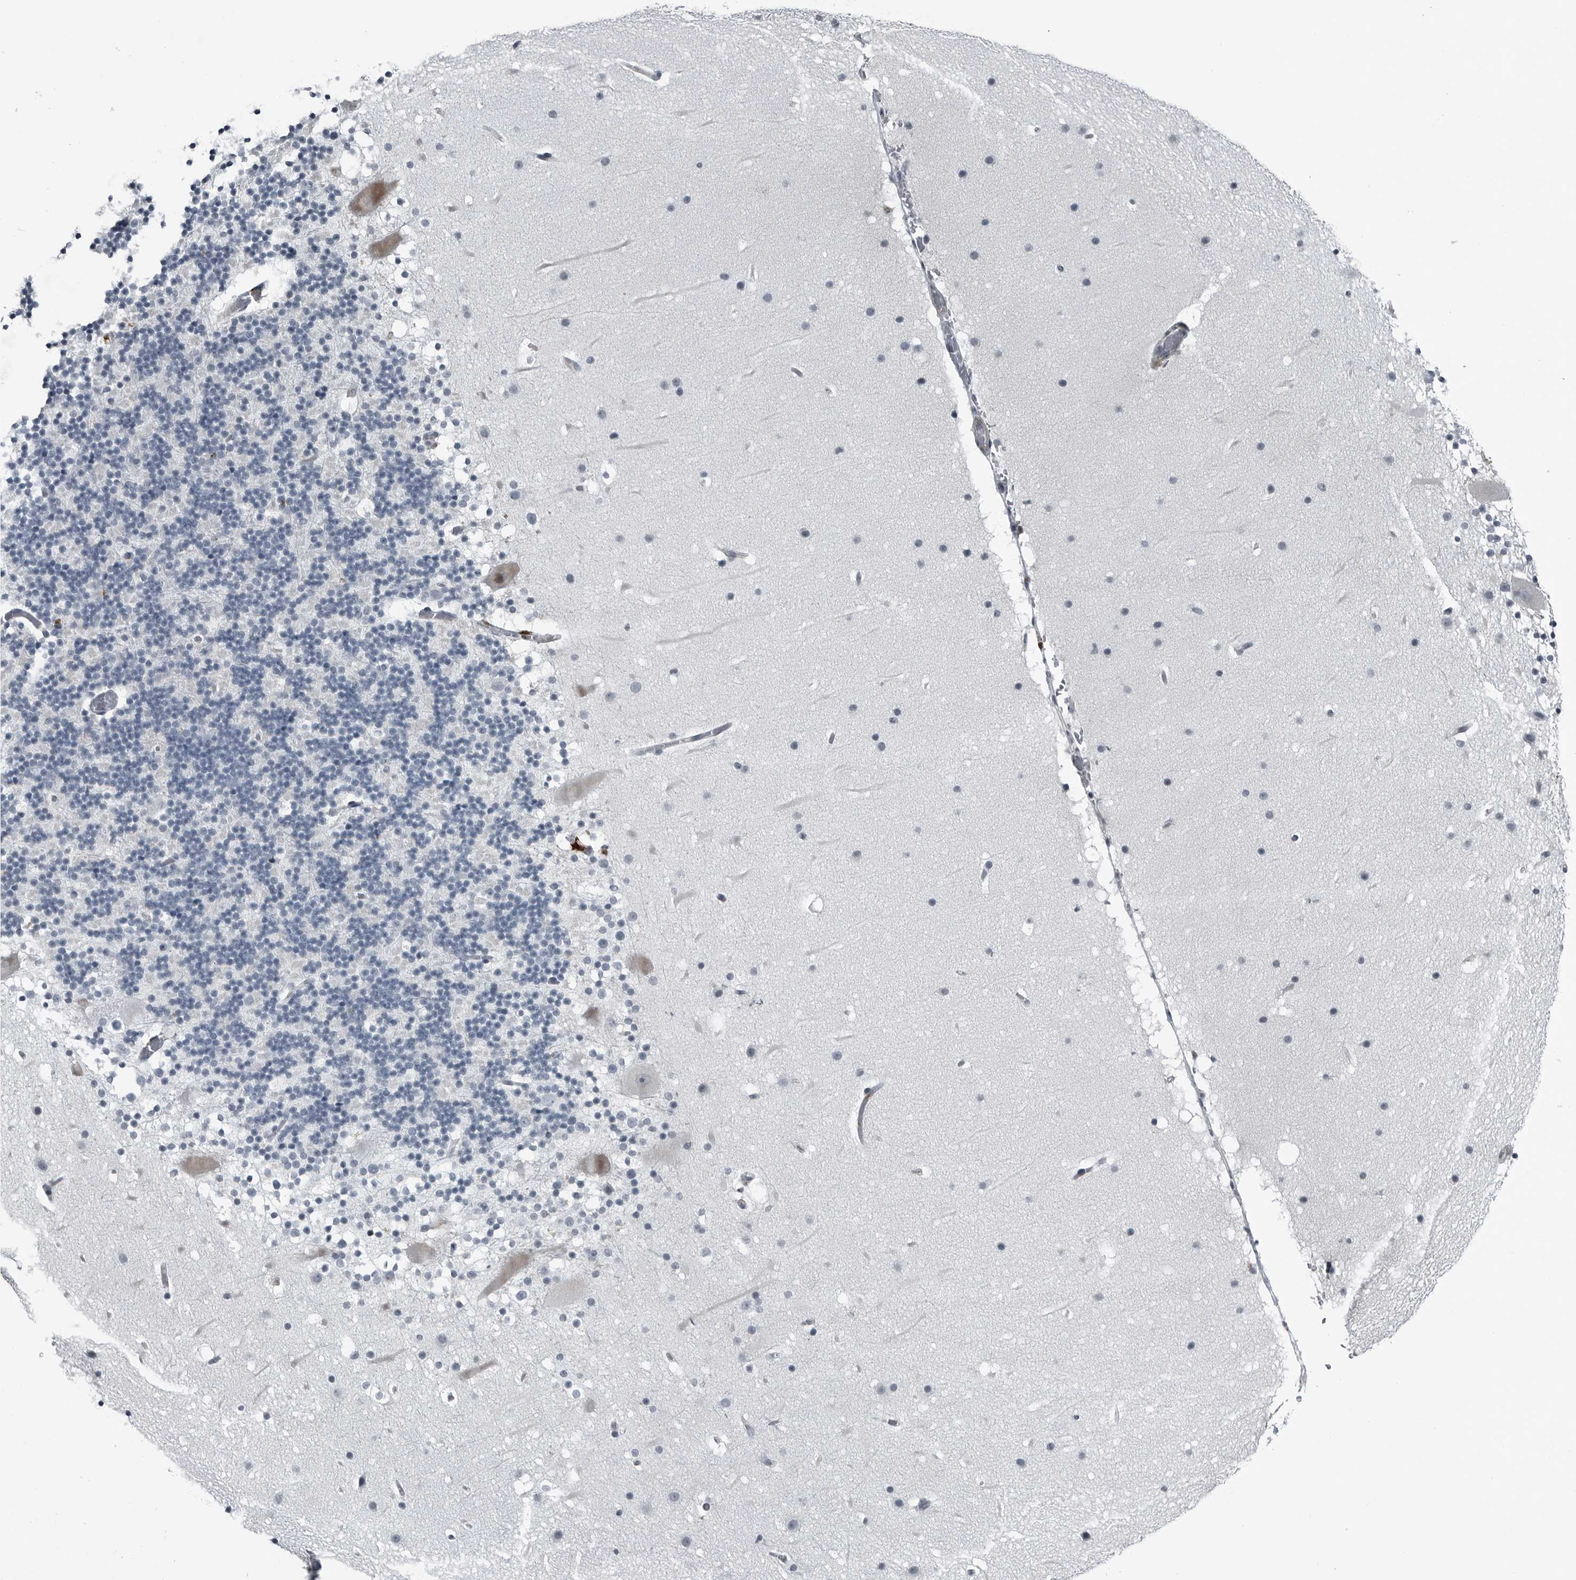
{"staining": {"intensity": "negative", "quantity": "none", "location": "none"}, "tissue": "cerebellum", "cell_type": "Cells in granular layer", "image_type": "normal", "snomed": [{"axis": "morphology", "description": "Normal tissue, NOS"}, {"axis": "topography", "description": "Cerebellum"}], "caption": "Cells in granular layer are negative for protein expression in benign human cerebellum. (DAB IHC, high magnification).", "gene": "GAK", "patient": {"sex": "male", "age": 57}}